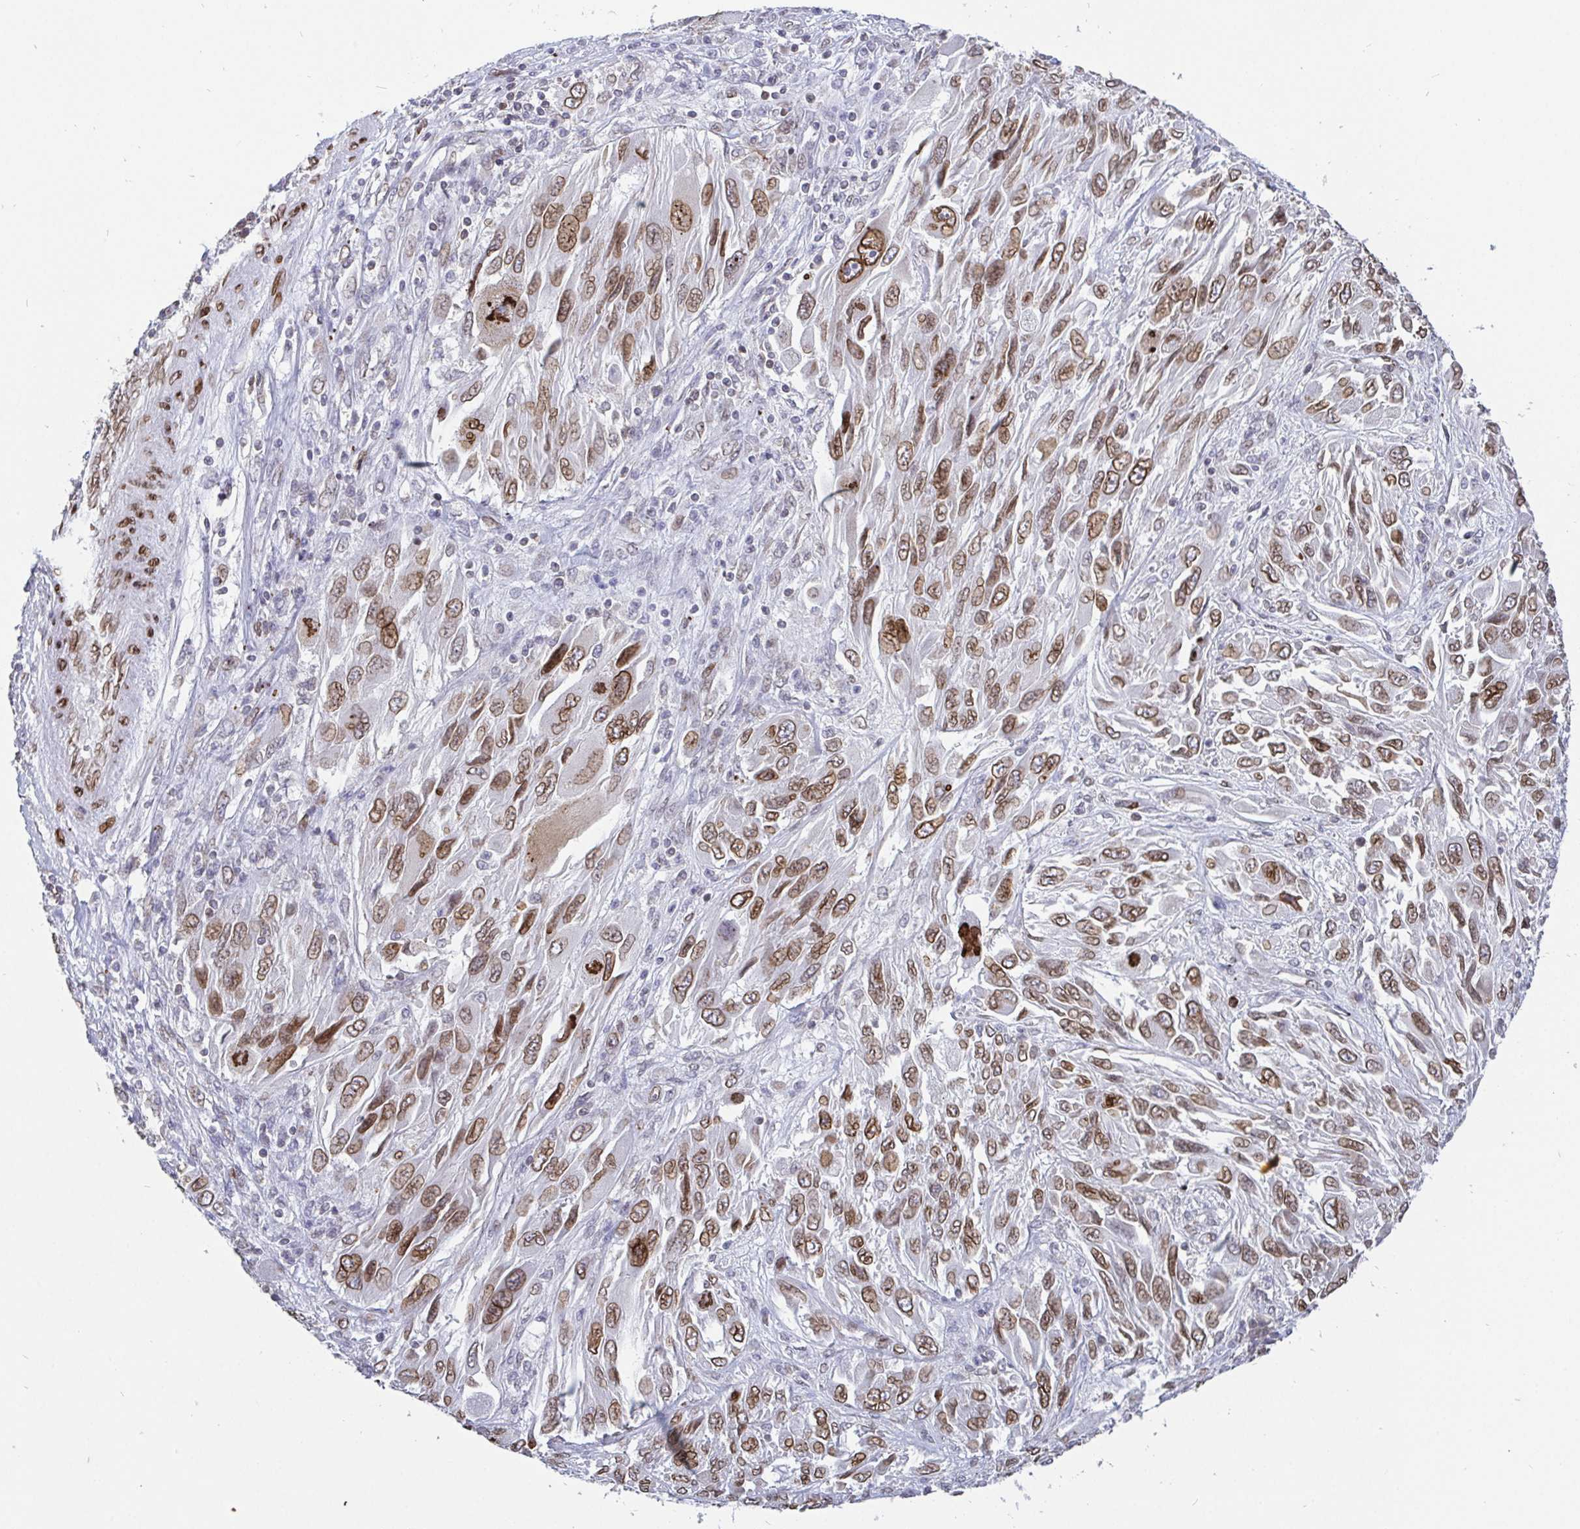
{"staining": {"intensity": "moderate", "quantity": ">75%", "location": "cytoplasmic/membranous,nuclear"}, "tissue": "melanoma", "cell_type": "Tumor cells", "image_type": "cancer", "snomed": [{"axis": "morphology", "description": "Malignant melanoma, NOS"}, {"axis": "topography", "description": "Skin"}], "caption": "This image displays melanoma stained with immunohistochemistry (IHC) to label a protein in brown. The cytoplasmic/membranous and nuclear of tumor cells show moderate positivity for the protein. Nuclei are counter-stained blue.", "gene": "EMD", "patient": {"sex": "female", "age": 91}}